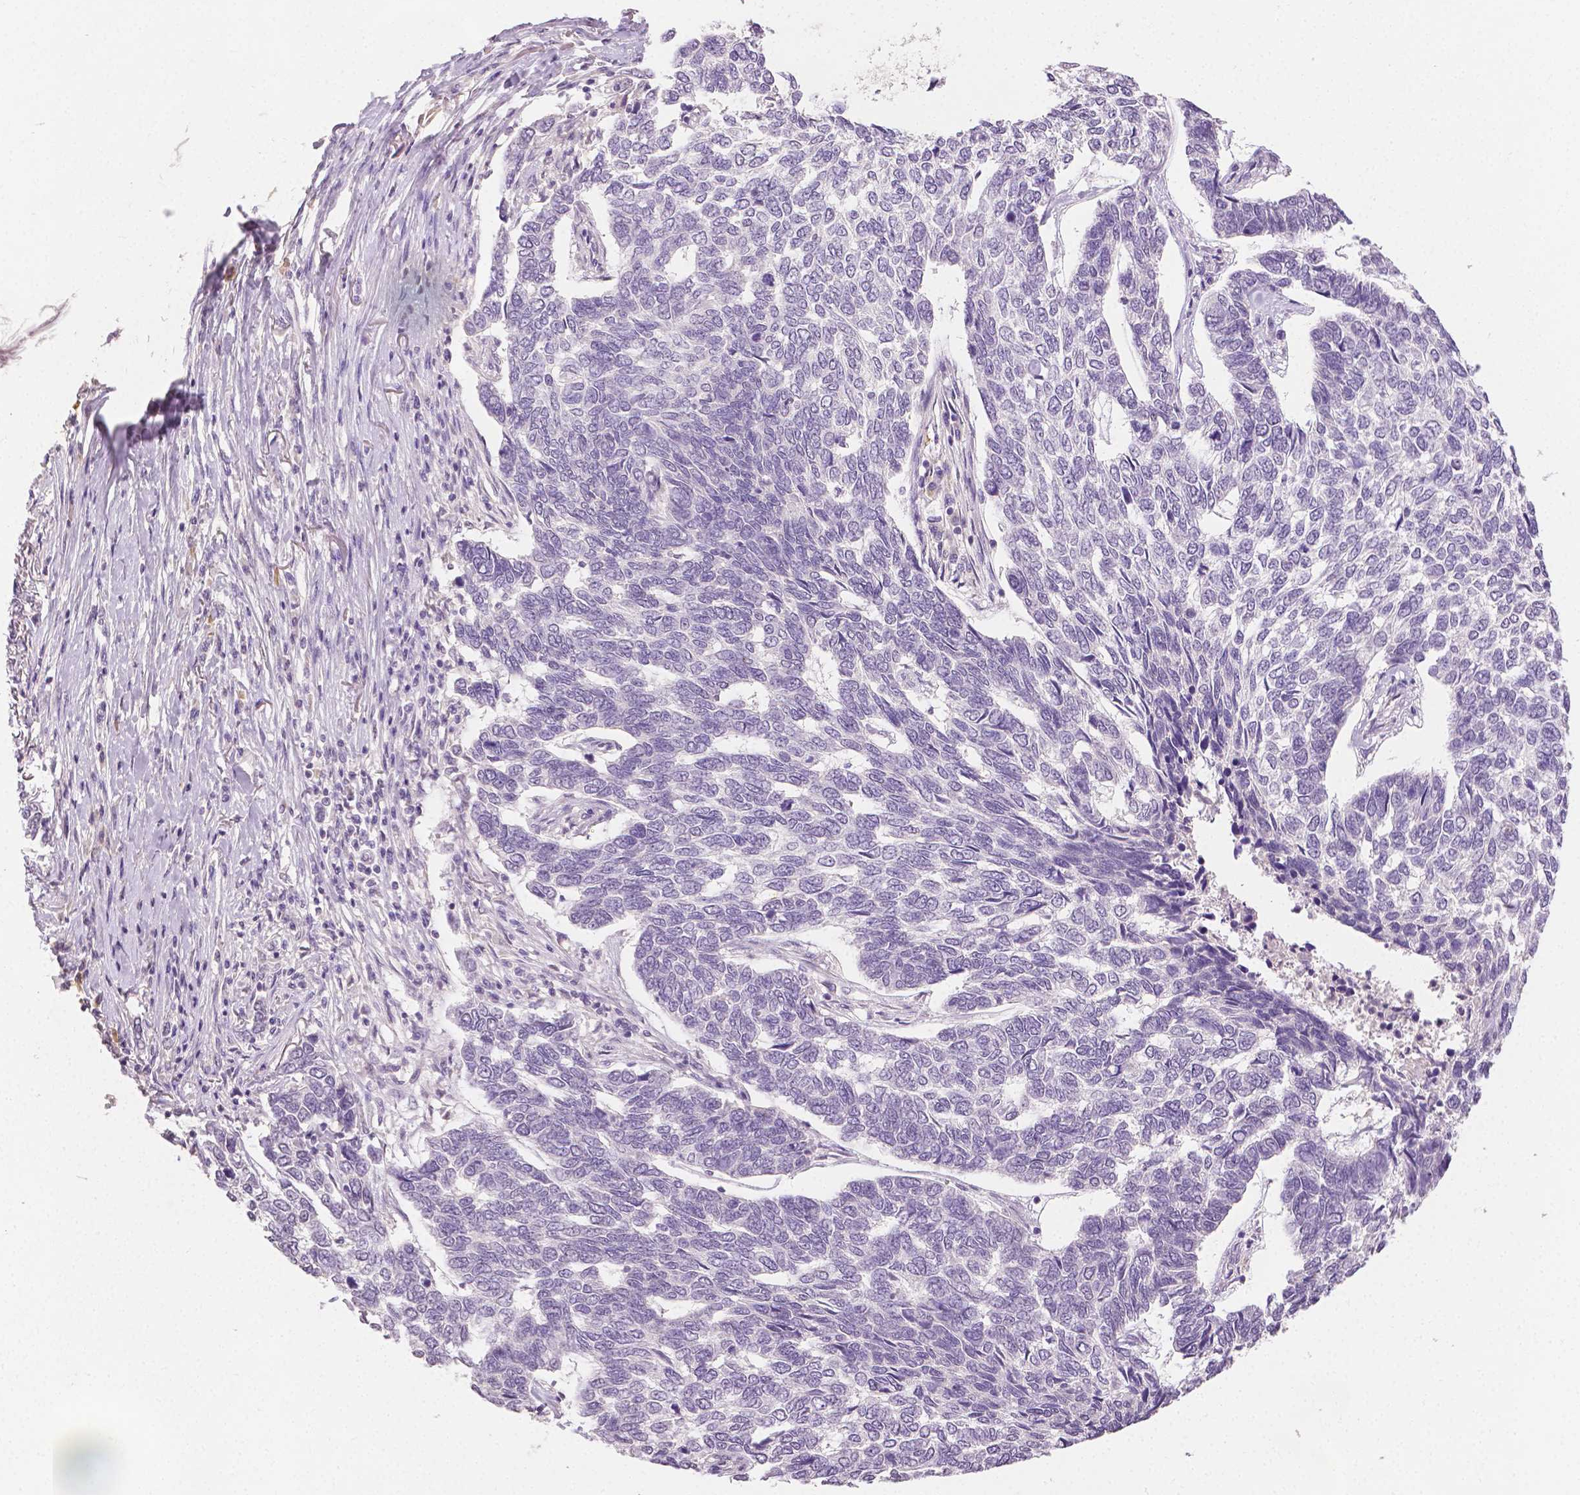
{"staining": {"intensity": "negative", "quantity": "none", "location": "none"}, "tissue": "skin cancer", "cell_type": "Tumor cells", "image_type": "cancer", "snomed": [{"axis": "morphology", "description": "Basal cell carcinoma"}, {"axis": "topography", "description": "Skin"}], "caption": "Immunohistochemistry of human skin basal cell carcinoma displays no positivity in tumor cells. (Brightfield microscopy of DAB immunohistochemistry (IHC) at high magnification).", "gene": "TGM1", "patient": {"sex": "female", "age": 65}}